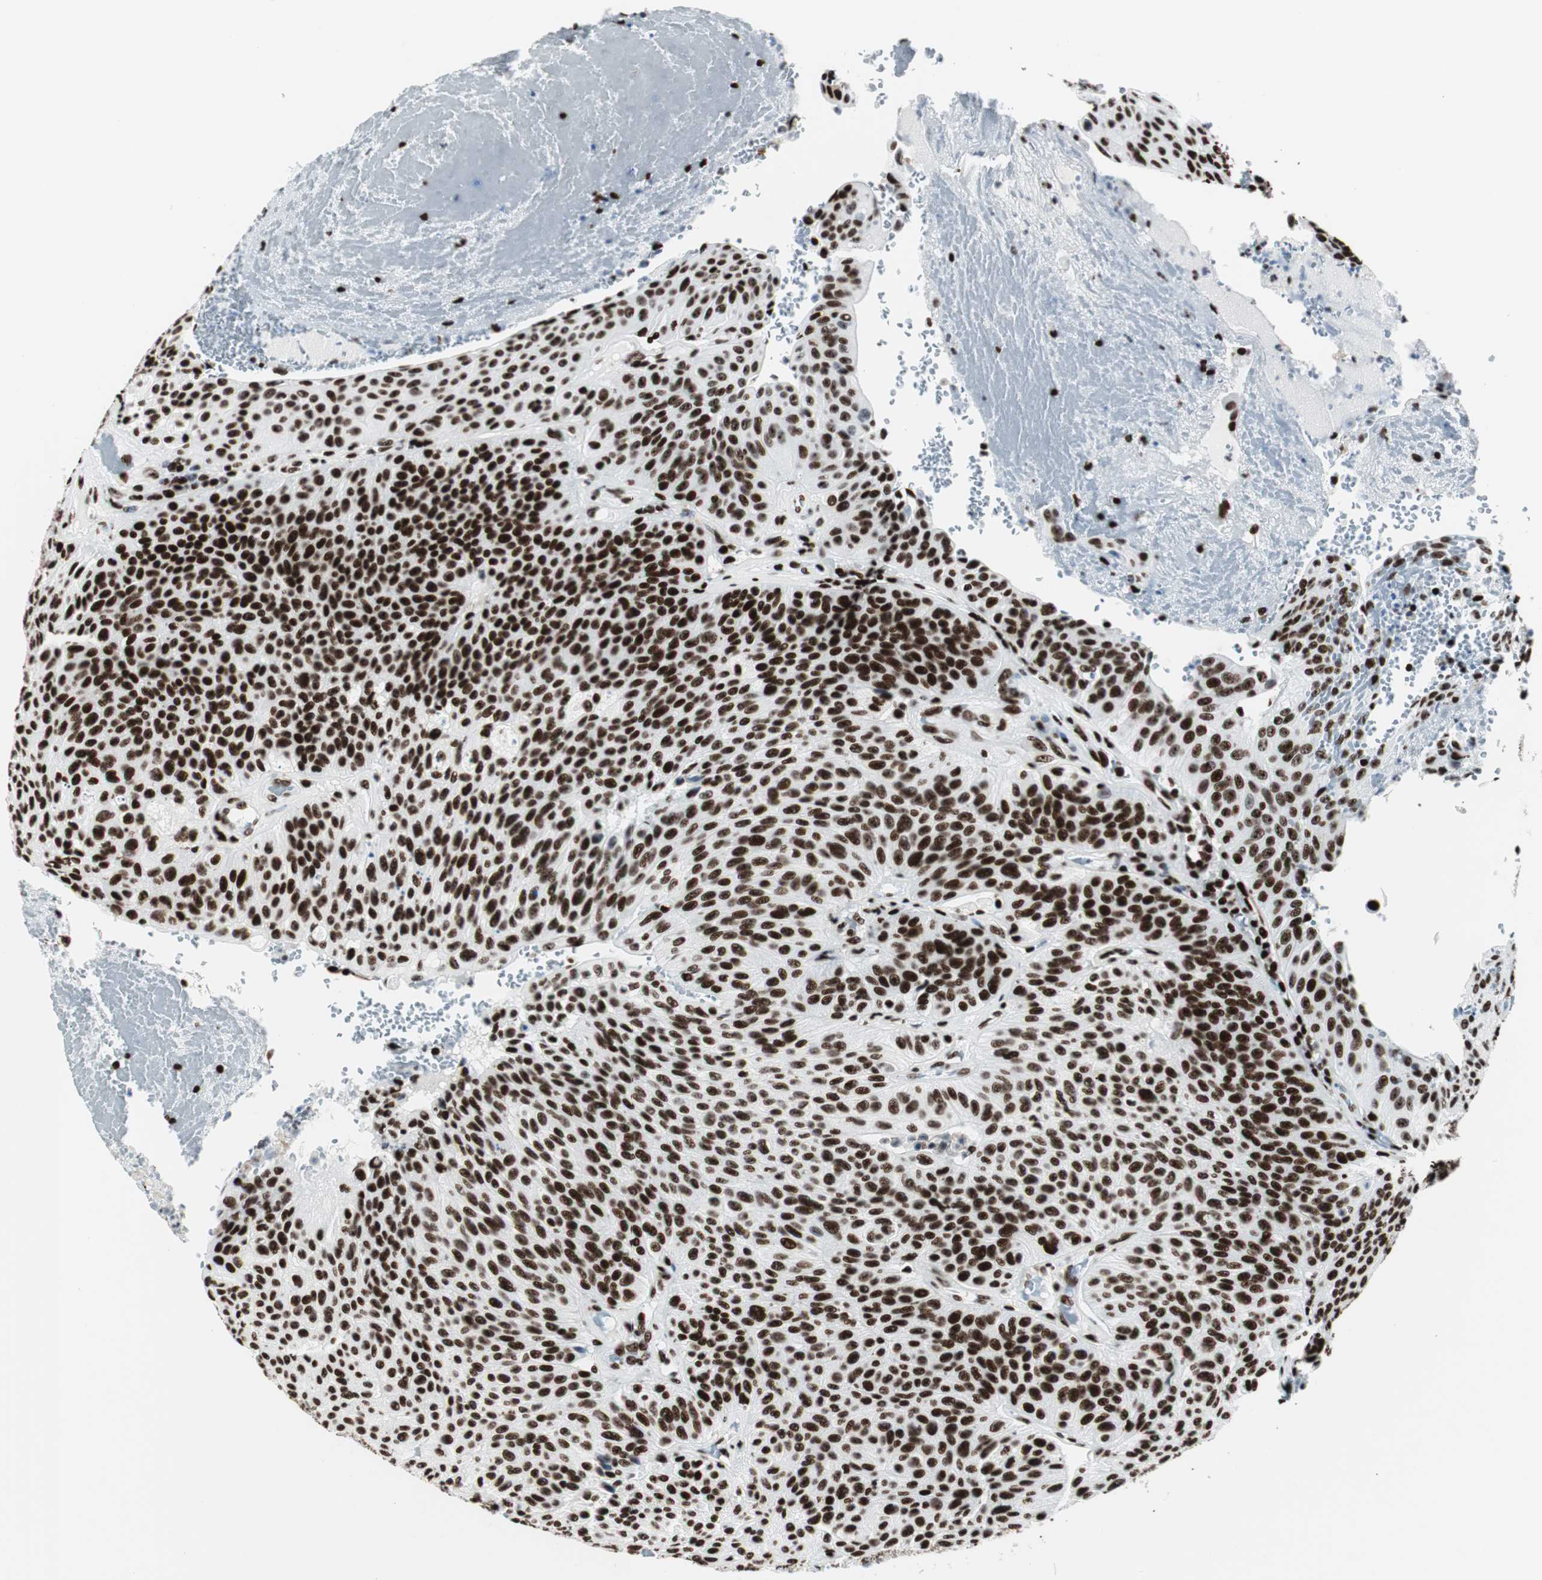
{"staining": {"intensity": "strong", "quantity": ">75%", "location": "nuclear"}, "tissue": "urothelial cancer", "cell_type": "Tumor cells", "image_type": "cancer", "snomed": [{"axis": "morphology", "description": "Urothelial carcinoma, High grade"}, {"axis": "topography", "description": "Urinary bladder"}], "caption": "Tumor cells display high levels of strong nuclear expression in about >75% of cells in human urothelial carcinoma (high-grade).", "gene": "NCL", "patient": {"sex": "male", "age": 66}}